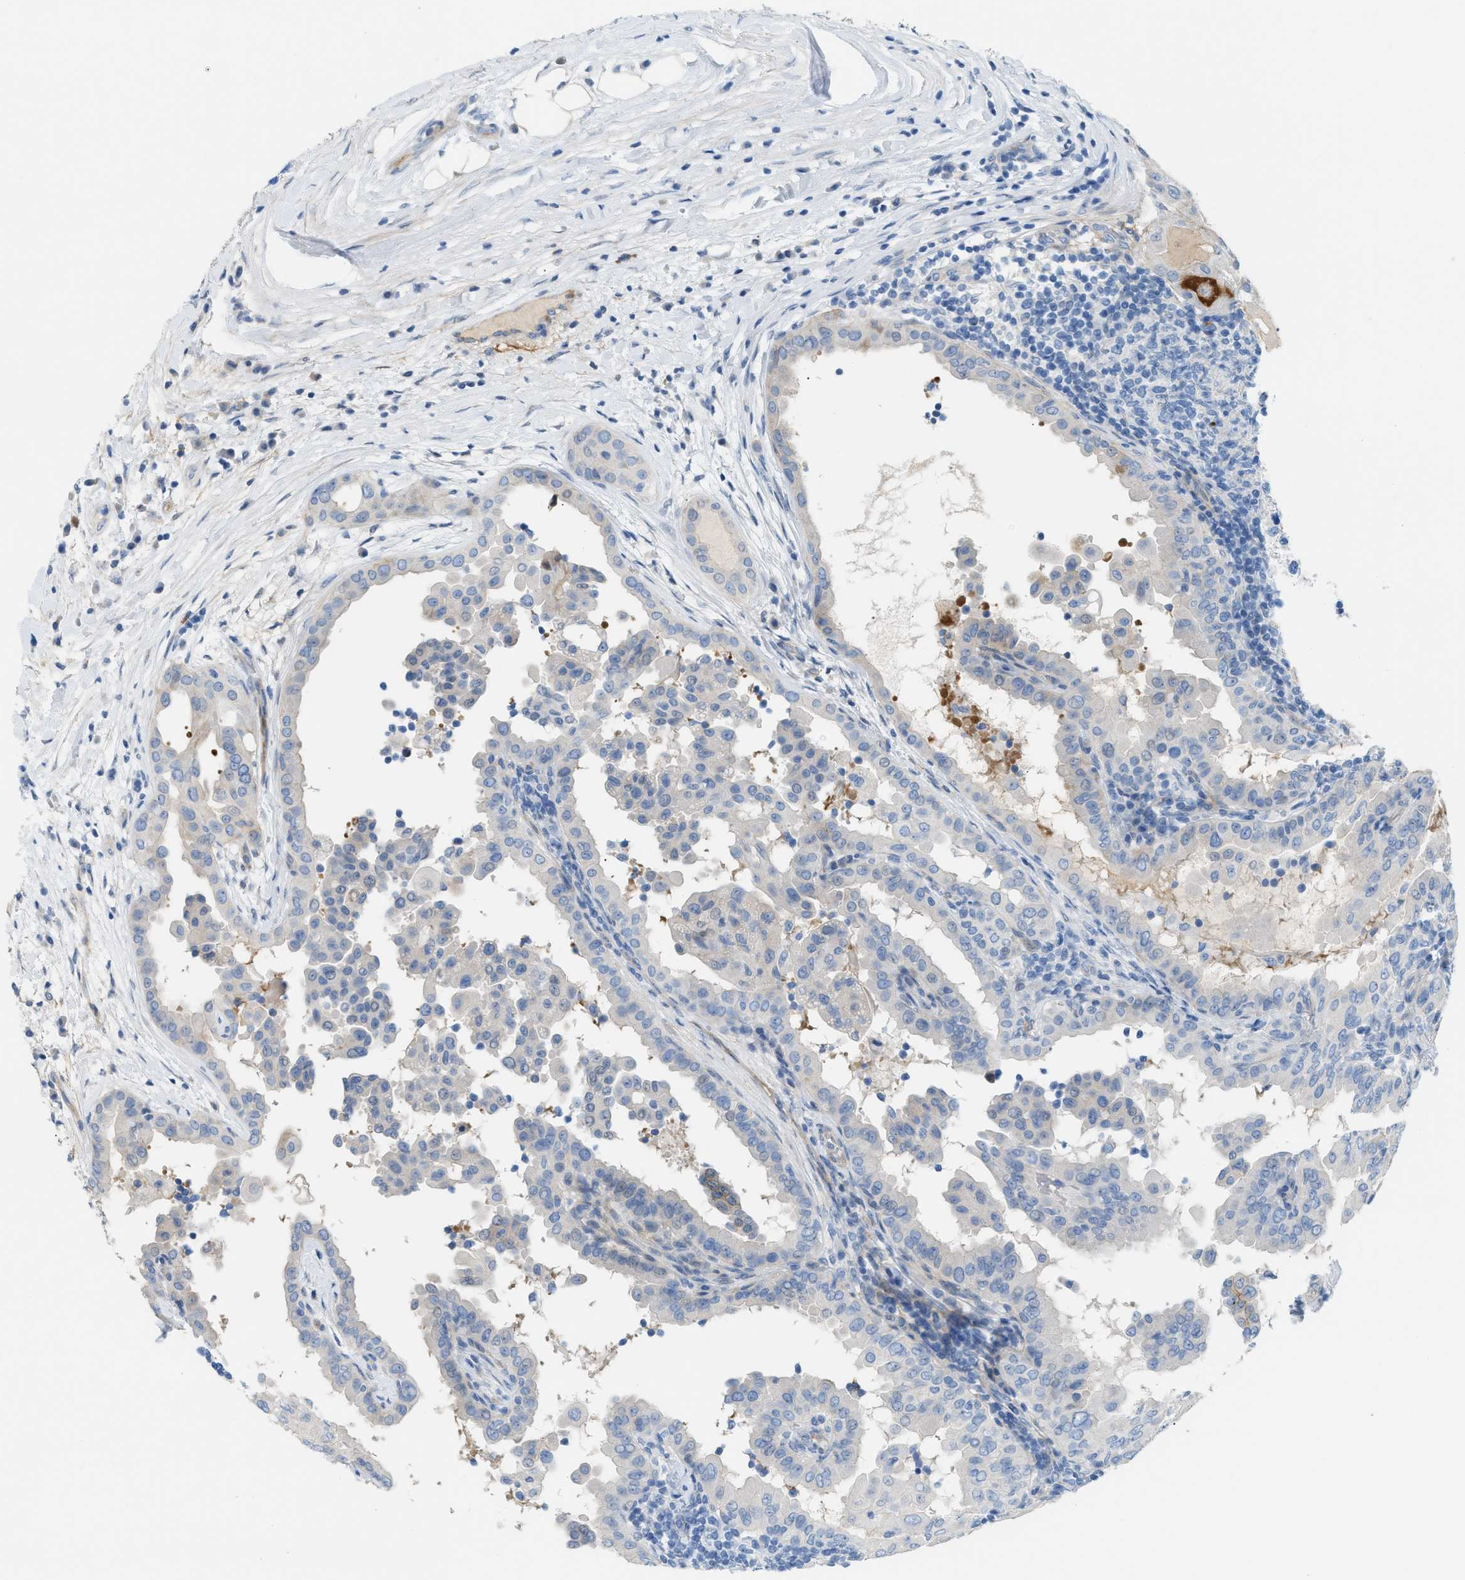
{"staining": {"intensity": "negative", "quantity": "none", "location": "none"}, "tissue": "thyroid cancer", "cell_type": "Tumor cells", "image_type": "cancer", "snomed": [{"axis": "morphology", "description": "Papillary adenocarcinoma, NOS"}, {"axis": "topography", "description": "Thyroid gland"}], "caption": "Protein analysis of thyroid papillary adenocarcinoma exhibits no significant expression in tumor cells.", "gene": "MPP3", "patient": {"sex": "male", "age": 33}}